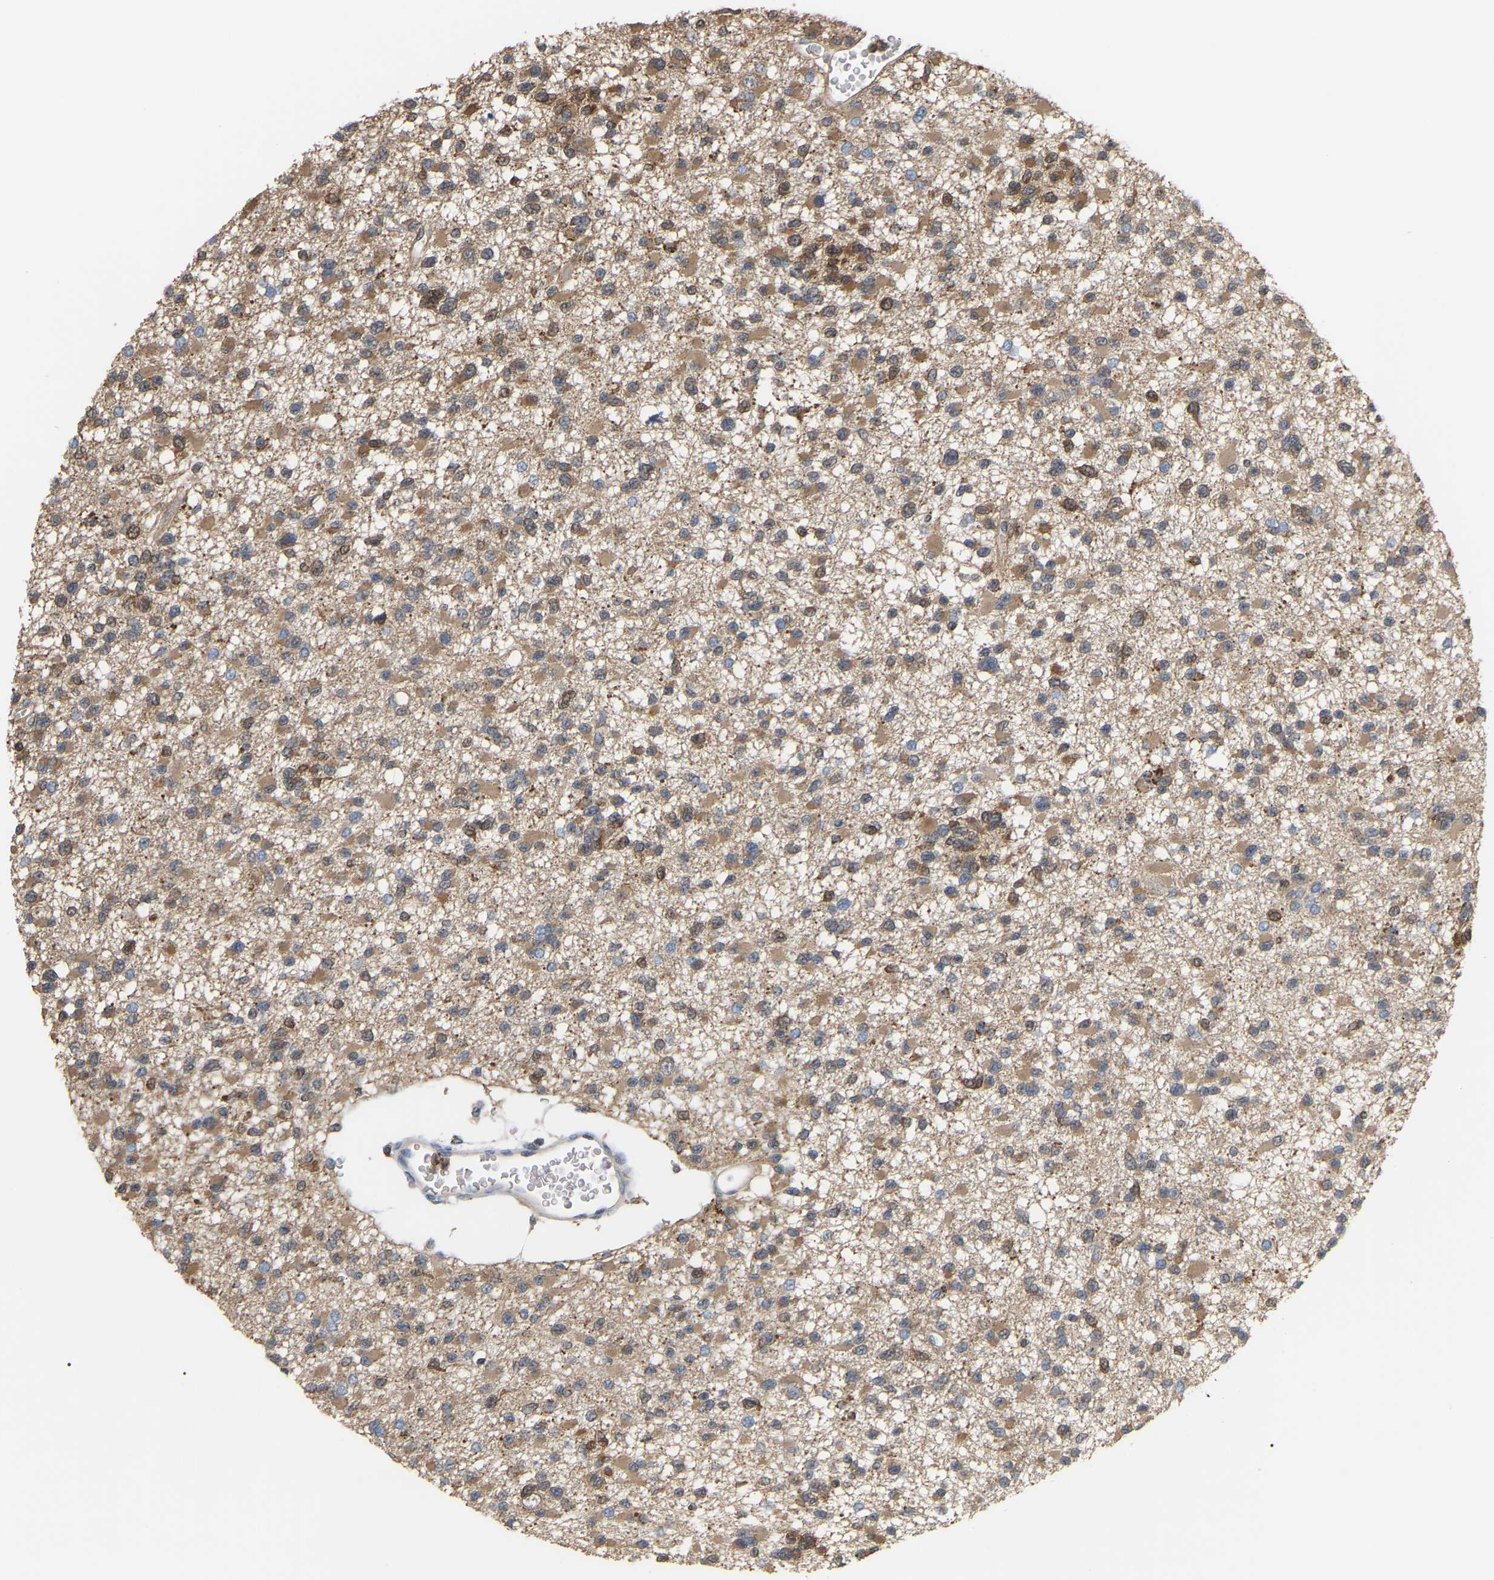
{"staining": {"intensity": "moderate", "quantity": ">75%", "location": "cytoplasmic/membranous"}, "tissue": "glioma", "cell_type": "Tumor cells", "image_type": "cancer", "snomed": [{"axis": "morphology", "description": "Glioma, malignant, Low grade"}, {"axis": "topography", "description": "Brain"}], "caption": "High-magnification brightfield microscopy of low-grade glioma (malignant) stained with DAB (3,3'-diaminobenzidine) (brown) and counterstained with hematoxylin (blue). tumor cells exhibit moderate cytoplasmic/membranous expression is present in about>75% of cells.", "gene": "MTPN", "patient": {"sex": "female", "age": 22}}